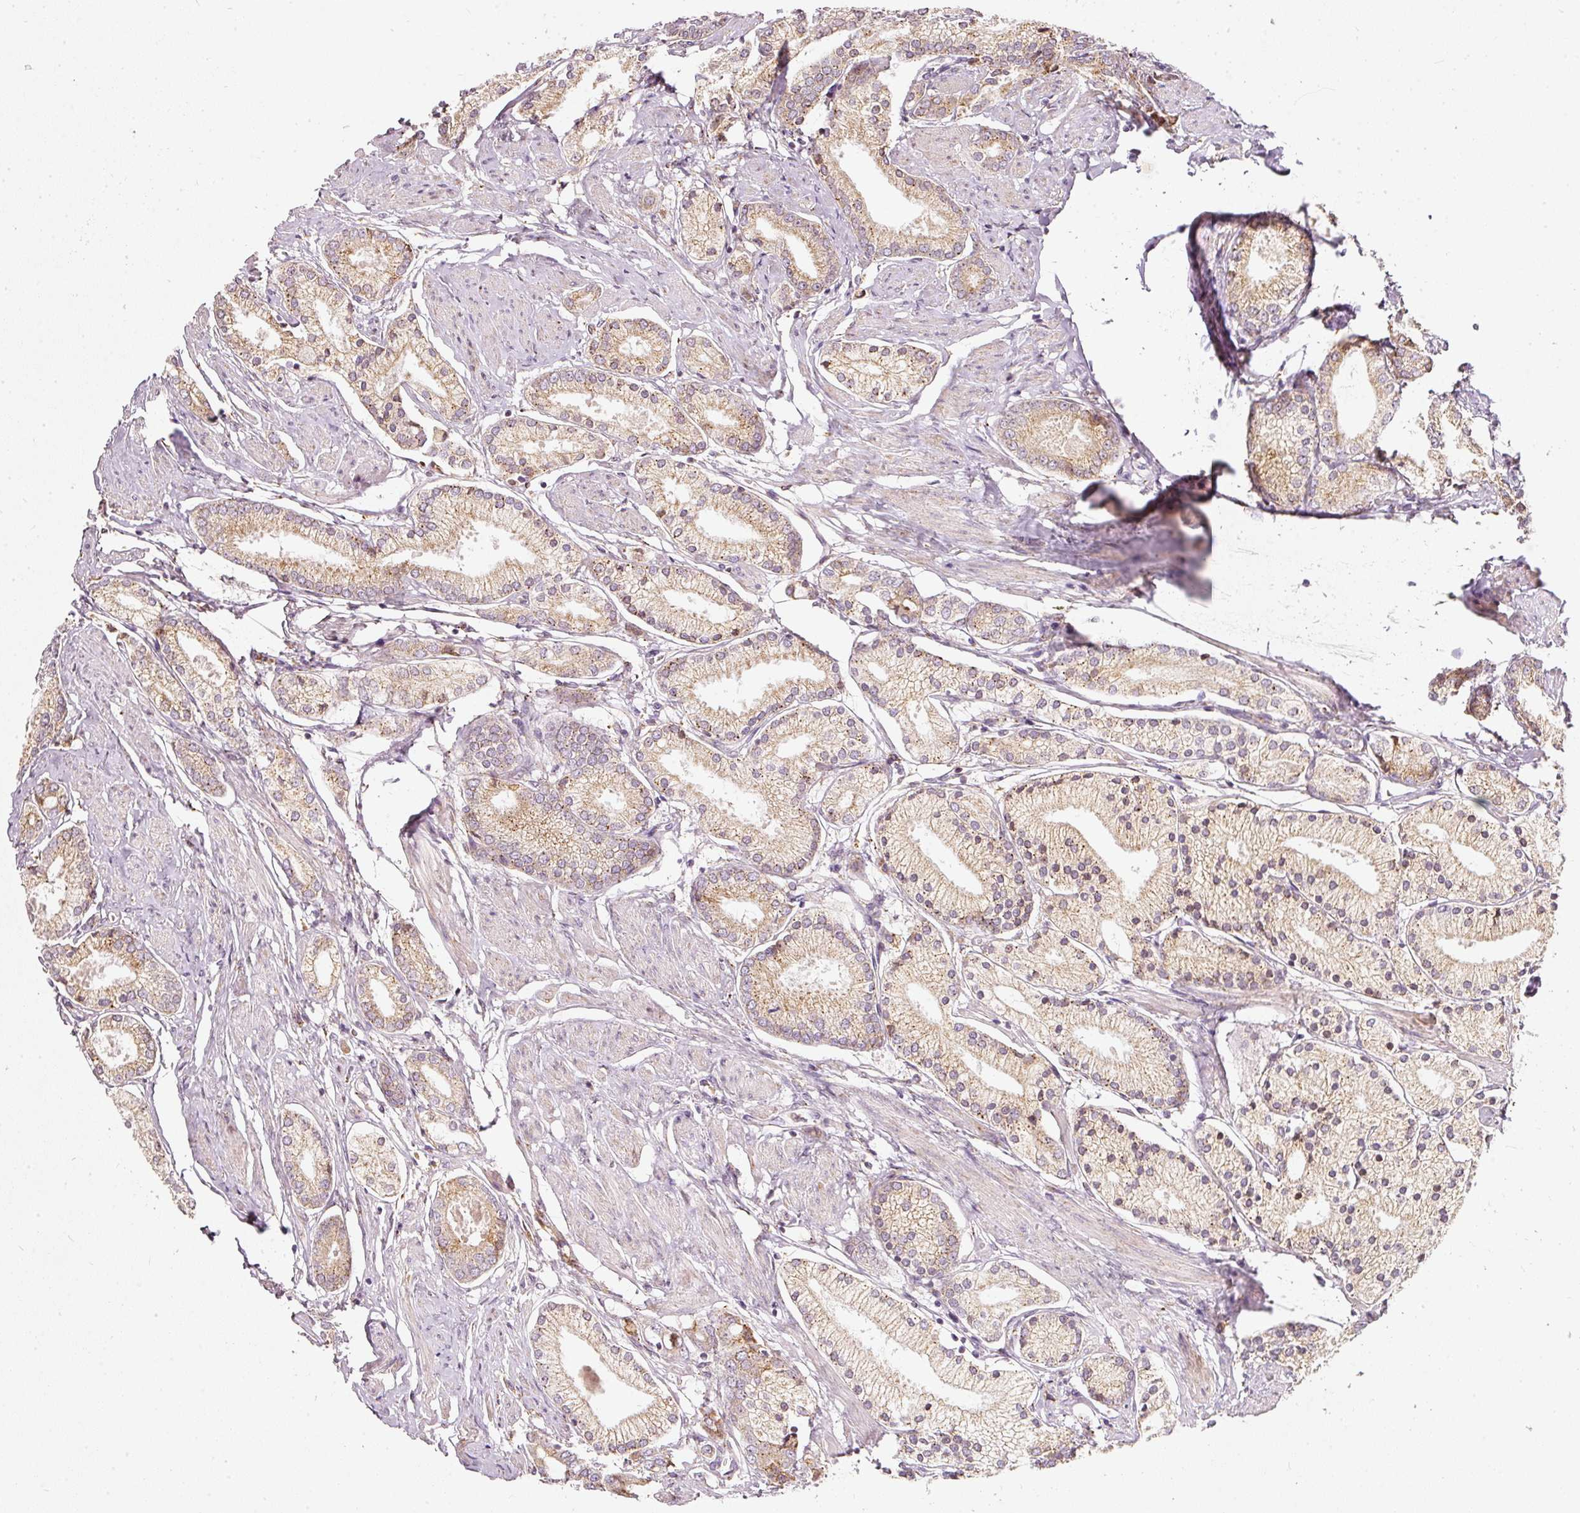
{"staining": {"intensity": "moderate", "quantity": ">75%", "location": "cytoplasmic/membranous"}, "tissue": "prostate cancer", "cell_type": "Tumor cells", "image_type": "cancer", "snomed": [{"axis": "morphology", "description": "Adenocarcinoma, High grade"}, {"axis": "topography", "description": "Prostate and seminal vesicle, NOS"}], "caption": "Immunohistochemistry (IHC) (DAB (3,3'-diaminobenzidine)) staining of human prostate cancer (adenocarcinoma (high-grade)) demonstrates moderate cytoplasmic/membranous protein staining in about >75% of tumor cells.", "gene": "SNAPC5", "patient": {"sex": "male", "age": 64}}